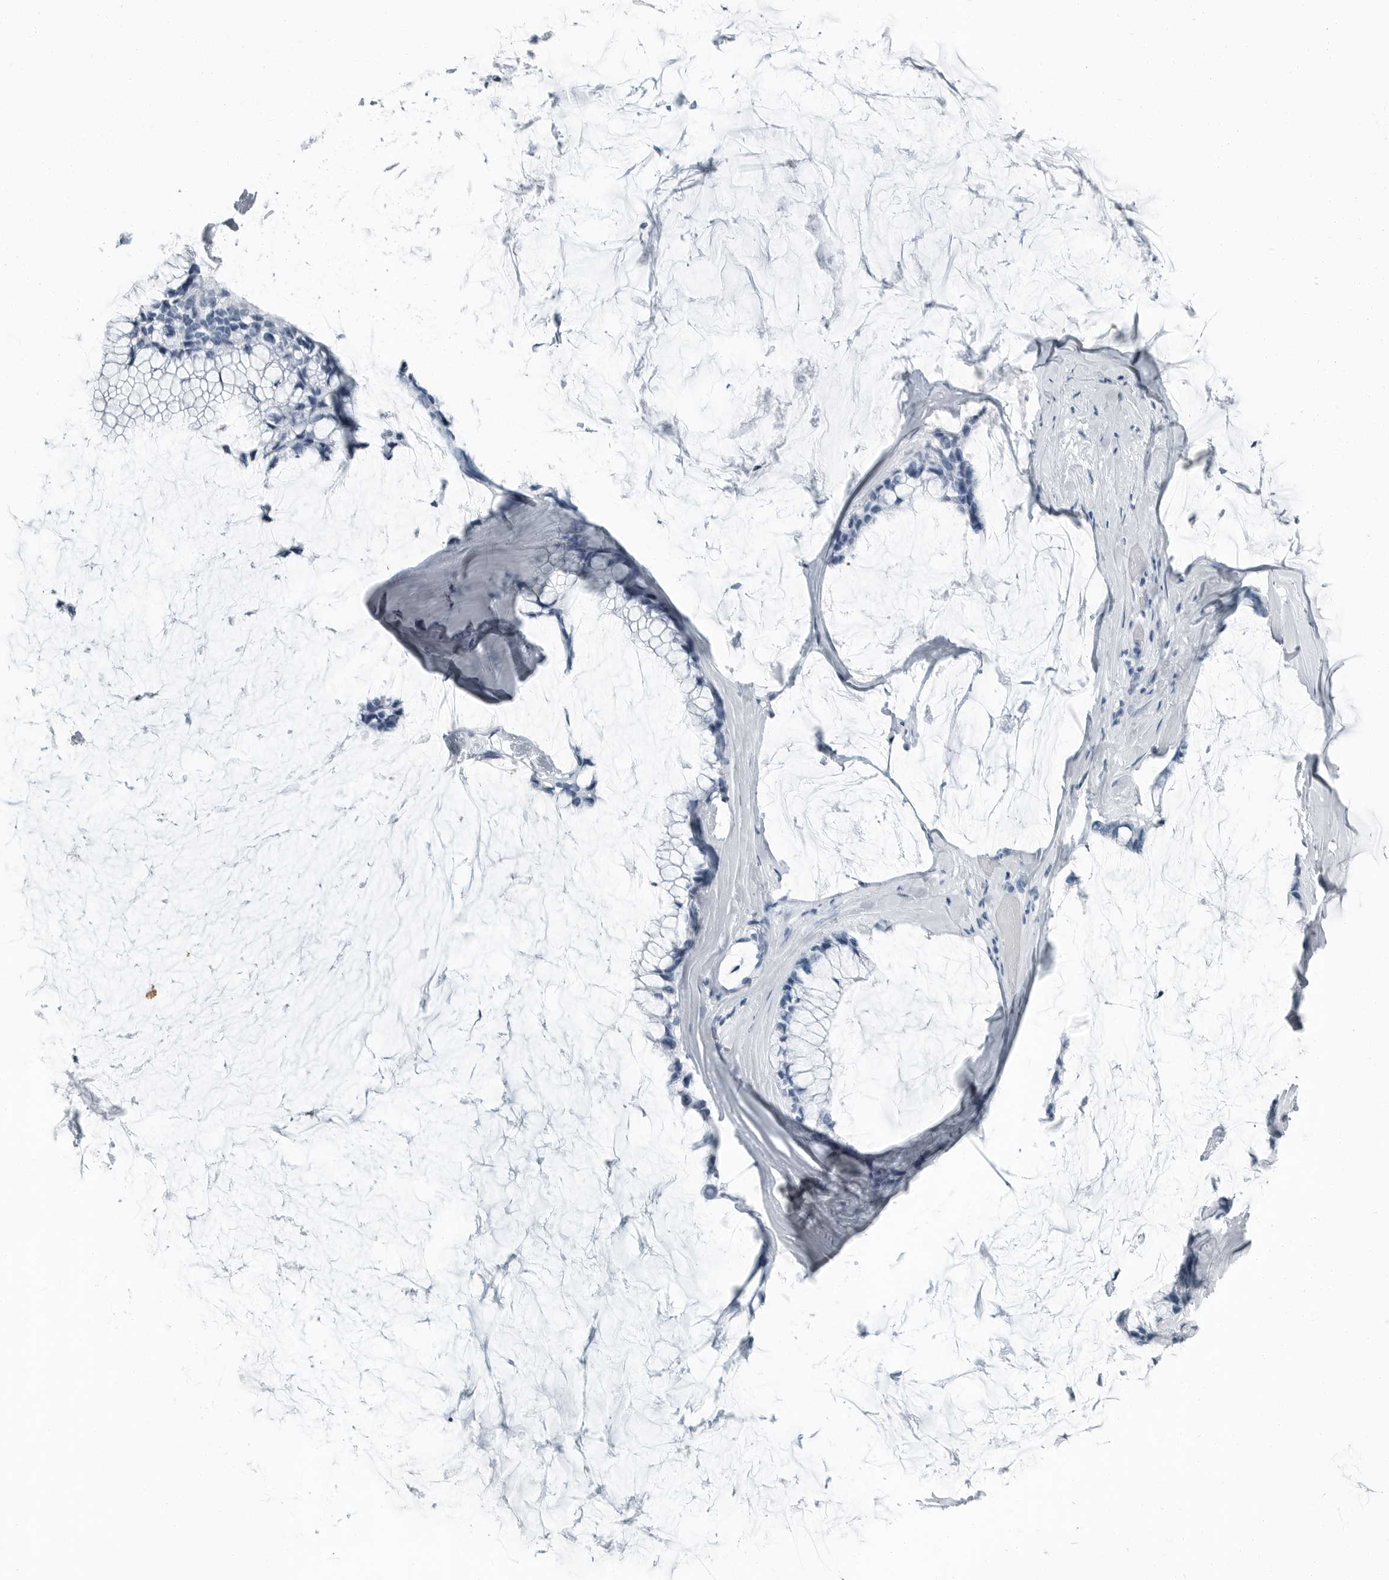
{"staining": {"intensity": "negative", "quantity": "none", "location": "none"}, "tissue": "ovarian cancer", "cell_type": "Tumor cells", "image_type": "cancer", "snomed": [{"axis": "morphology", "description": "Cystadenocarcinoma, mucinous, NOS"}, {"axis": "topography", "description": "Ovary"}], "caption": "Histopathology image shows no significant protein expression in tumor cells of ovarian cancer (mucinous cystadenocarcinoma). (Brightfield microscopy of DAB (3,3'-diaminobenzidine) immunohistochemistry at high magnification).", "gene": "FABP6", "patient": {"sex": "female", "age": 39}}